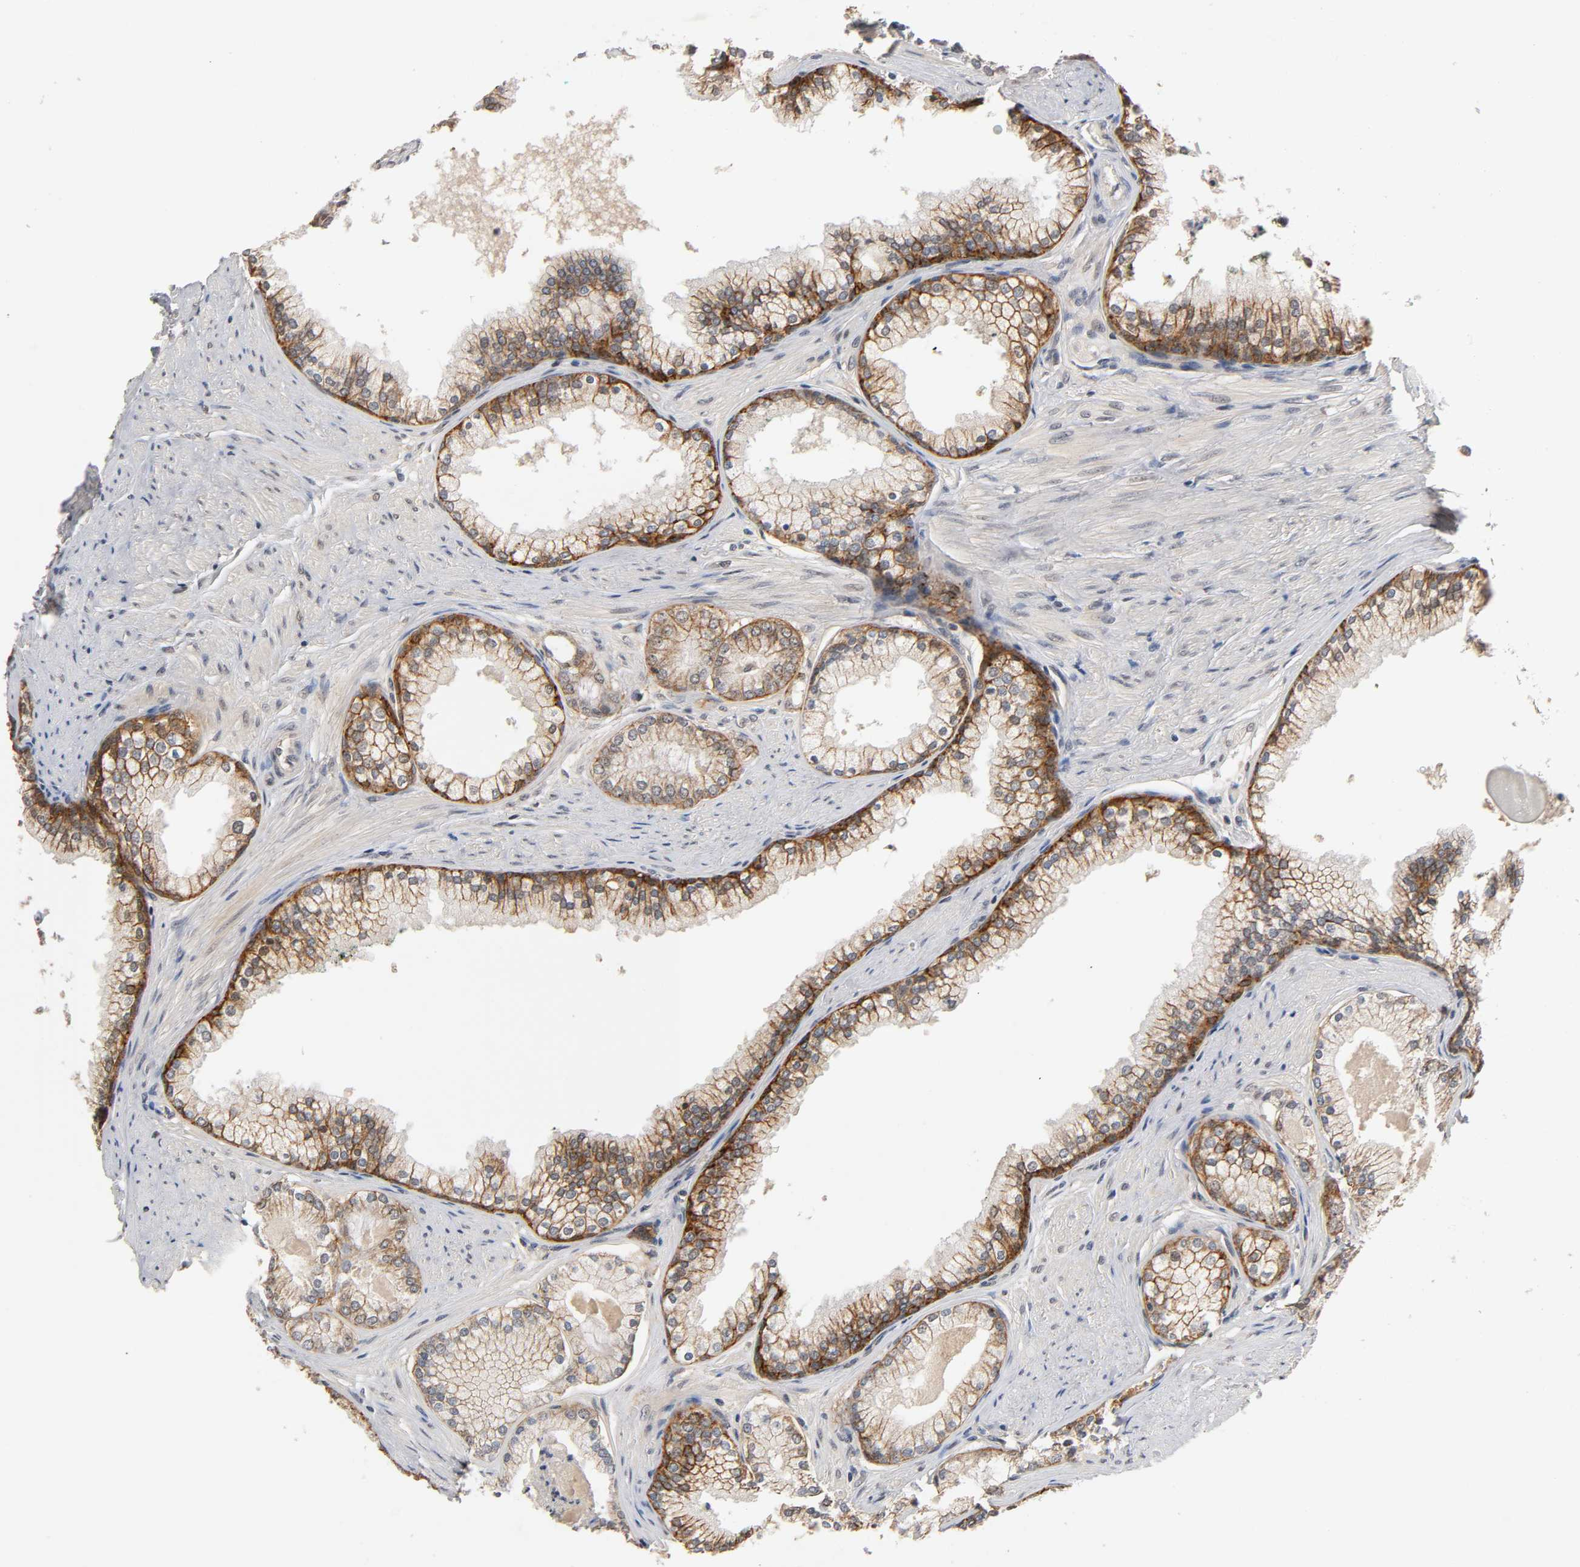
{"staining": {"intensity": "moderate", "quantity": ">75%", "location": "cytoplasmic/membranous"}, "tissue": "prostate cancer", "cell_type": "Tumor cells", "image_type": "cancer", "snomed": [{"axis": "morphology", "description": "Adenocarcinoma, Low grade"}, {"axis": "topography", "description": "Prostate"}], "caption": "Protein staining exhibits moderate cytoplasmic/membranous expression in about >75% of tumor cells in prostate cancer (adenocarcinoma (low-grade)). Nuclei are stained in blue.", "gene": "HTR1E", "patient": {"sex": "male", "age": 71}}